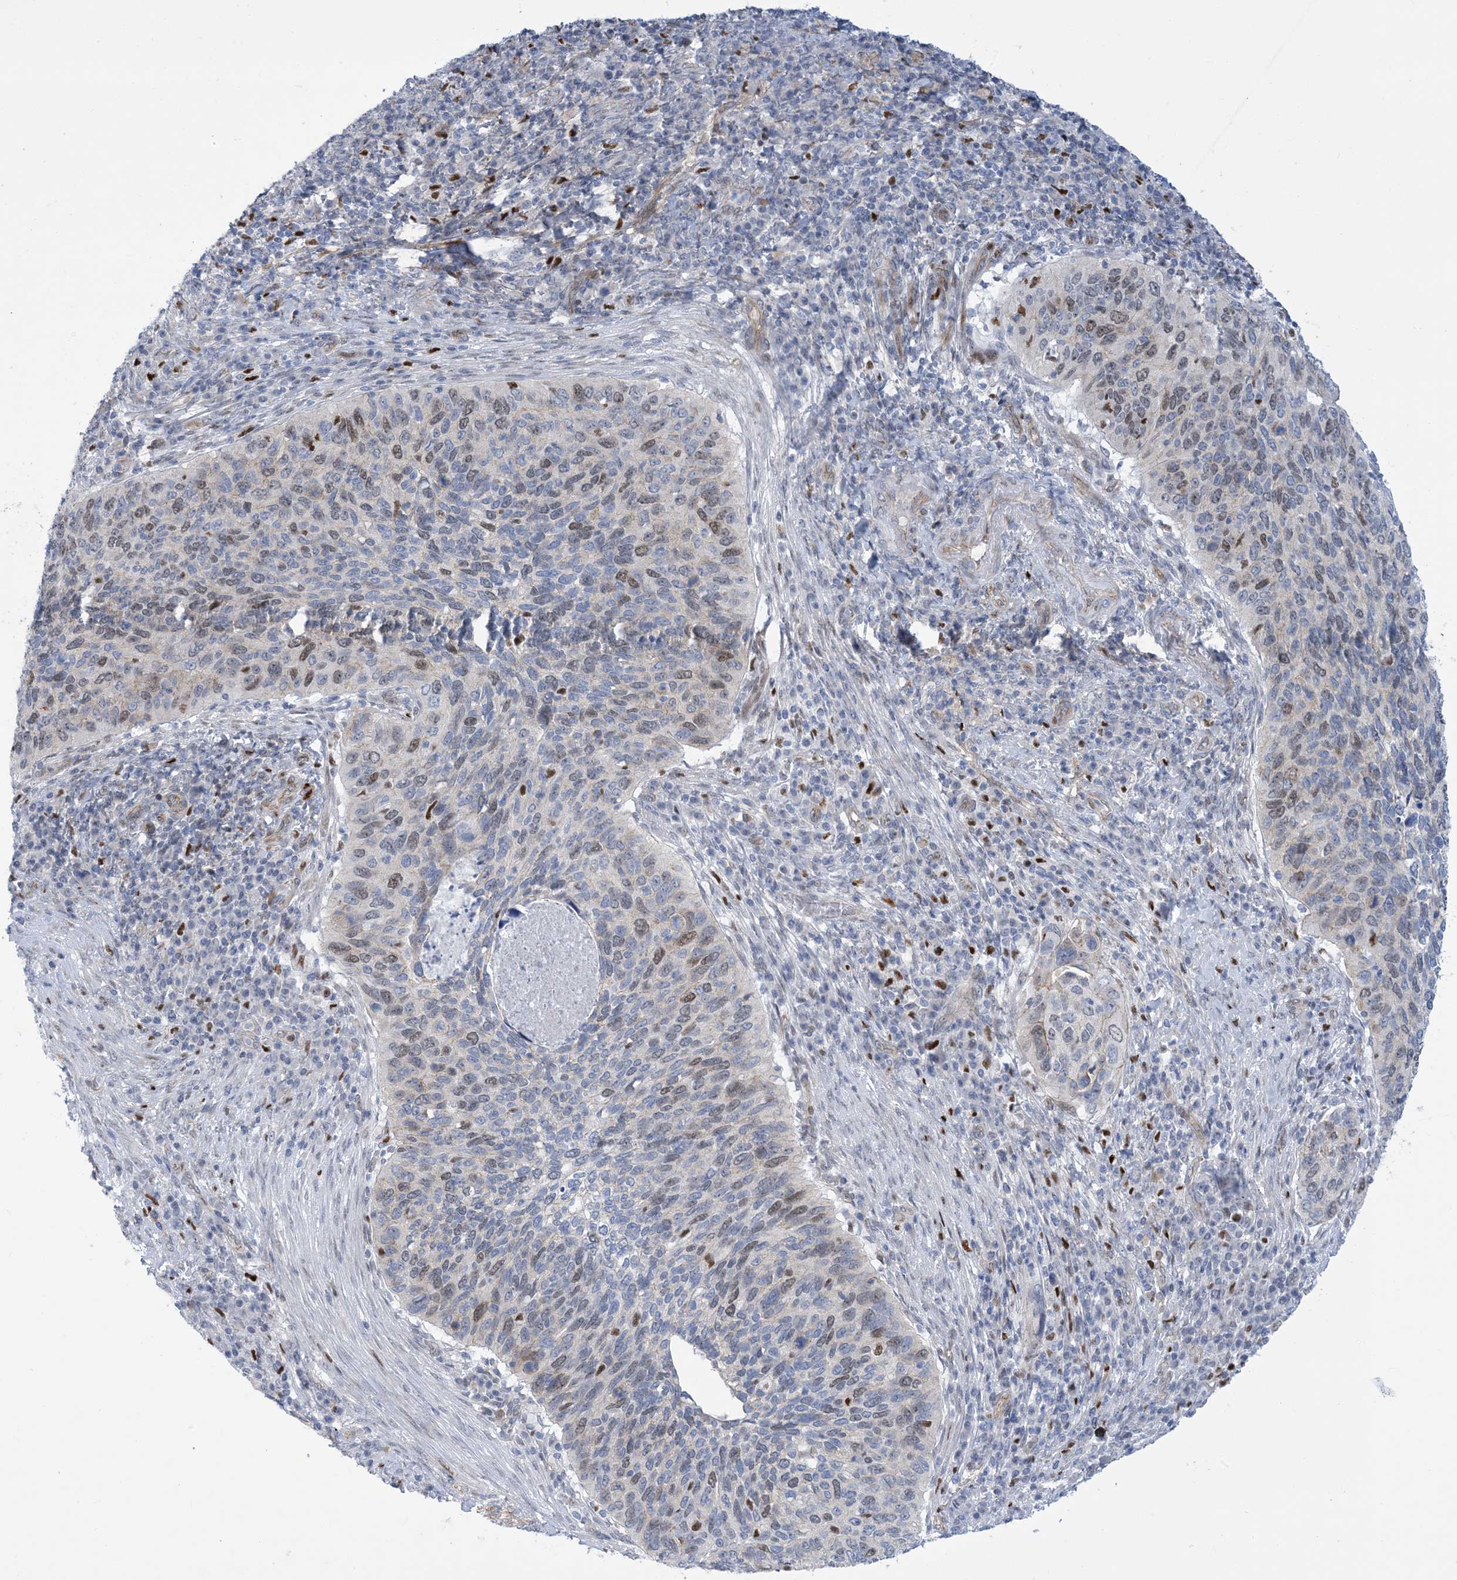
{"staining": {"intensity": "weak", "quantity": "25%-75%", "location": "nuclear"}, "tissue": "cervical cancer", "cell_type": "Tumor cells", "image_type": "cancer", "snomed": [{"axis": "morphology", "description": "Squamous cell carcinoma, NOS"}, {"axis": "topography", "description": "Cervix"}], "caption": "There is low levels of weak nuclear positivity in tumor cells of cervical squamous cell carcinoma, as demonstrated by immunohistochemical staining (brown color).", "gene": "MARS2", "patient": {"sex": "female", "age": 38}}